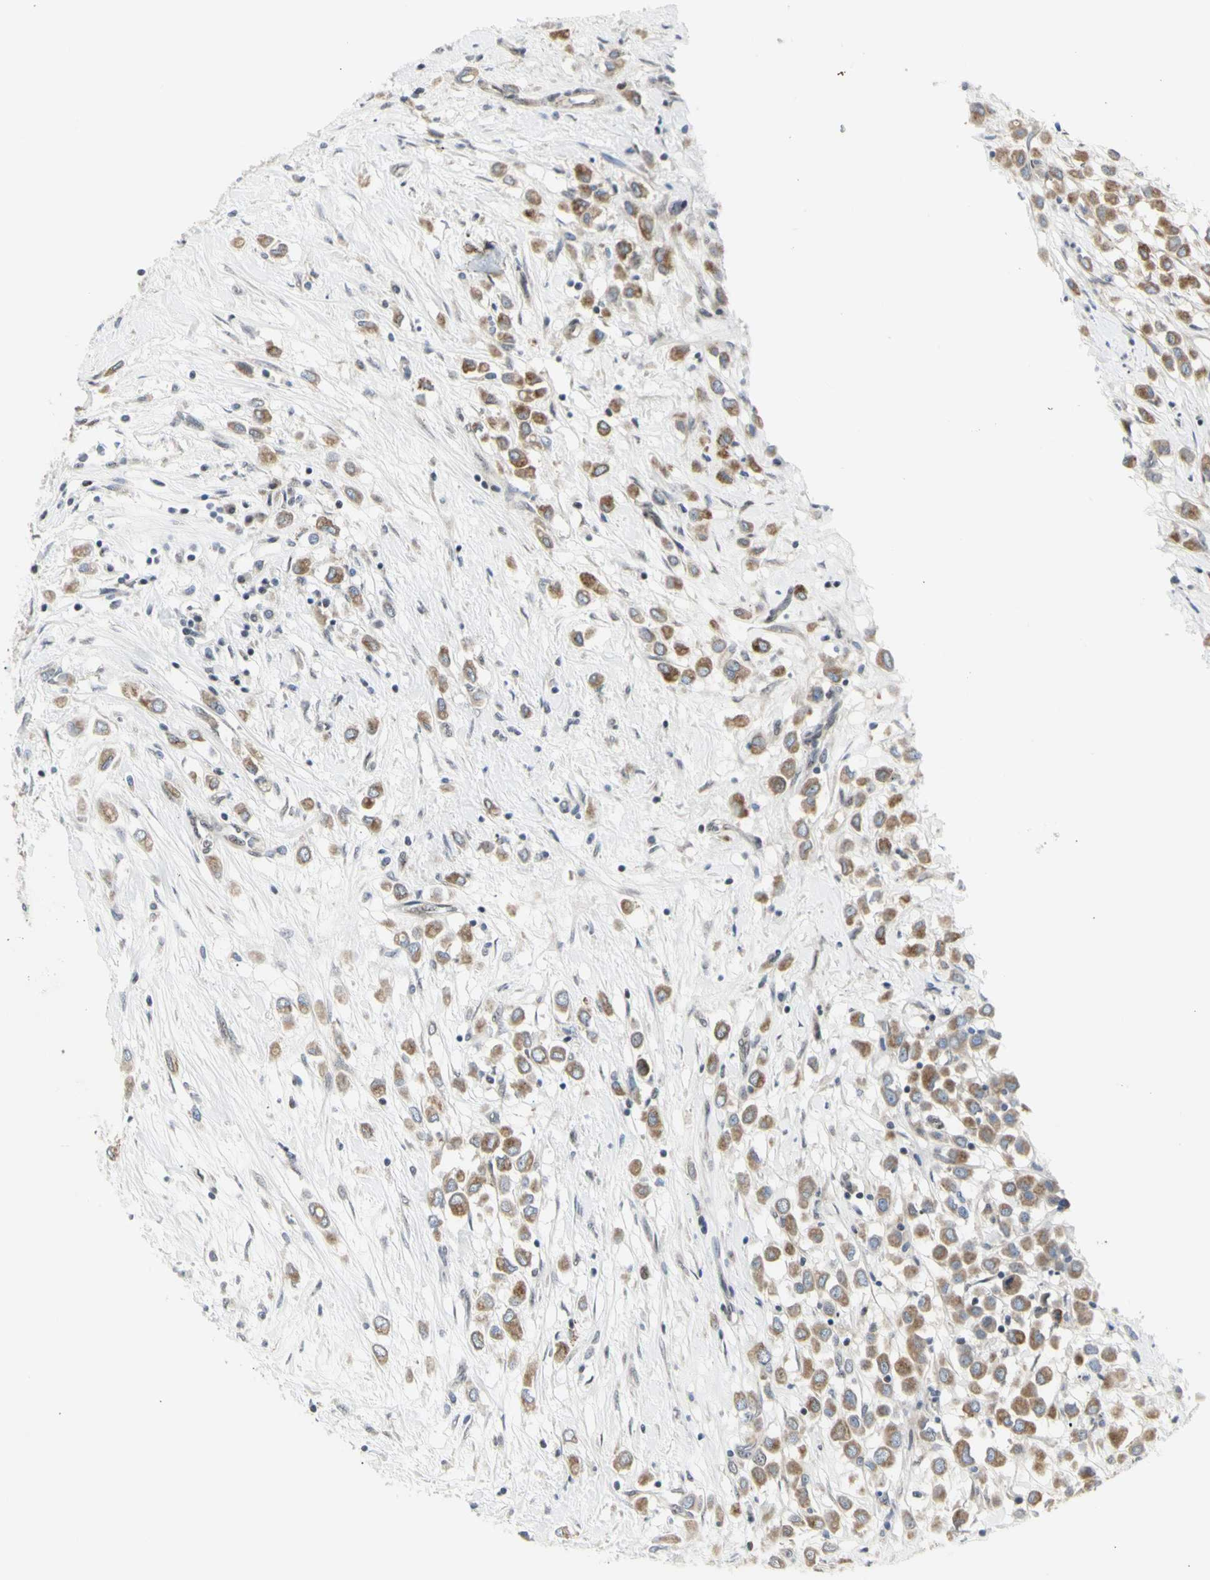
{"staining": {"intensity": "moderate", "quantity": ">75%", "location": "cytoplasmic/membranous"}, "tissue": "breast cancer", "cell_type": "Tumor cells", "image_type": "cancer", "snomed": [{"axis": "morphology", "description": "Duct carcinoma"}, {"axis": "topography", "description": "Breast"}], "caption": "The micrograph reveals staining of breast cancer (invasive ductal carcinoma), revealing moderate cytoplasmic/membranous protein expression (brown color) within tumor cells.", "gene": "DHRS7B", "patient": {"sex": "female", "age": 61}}